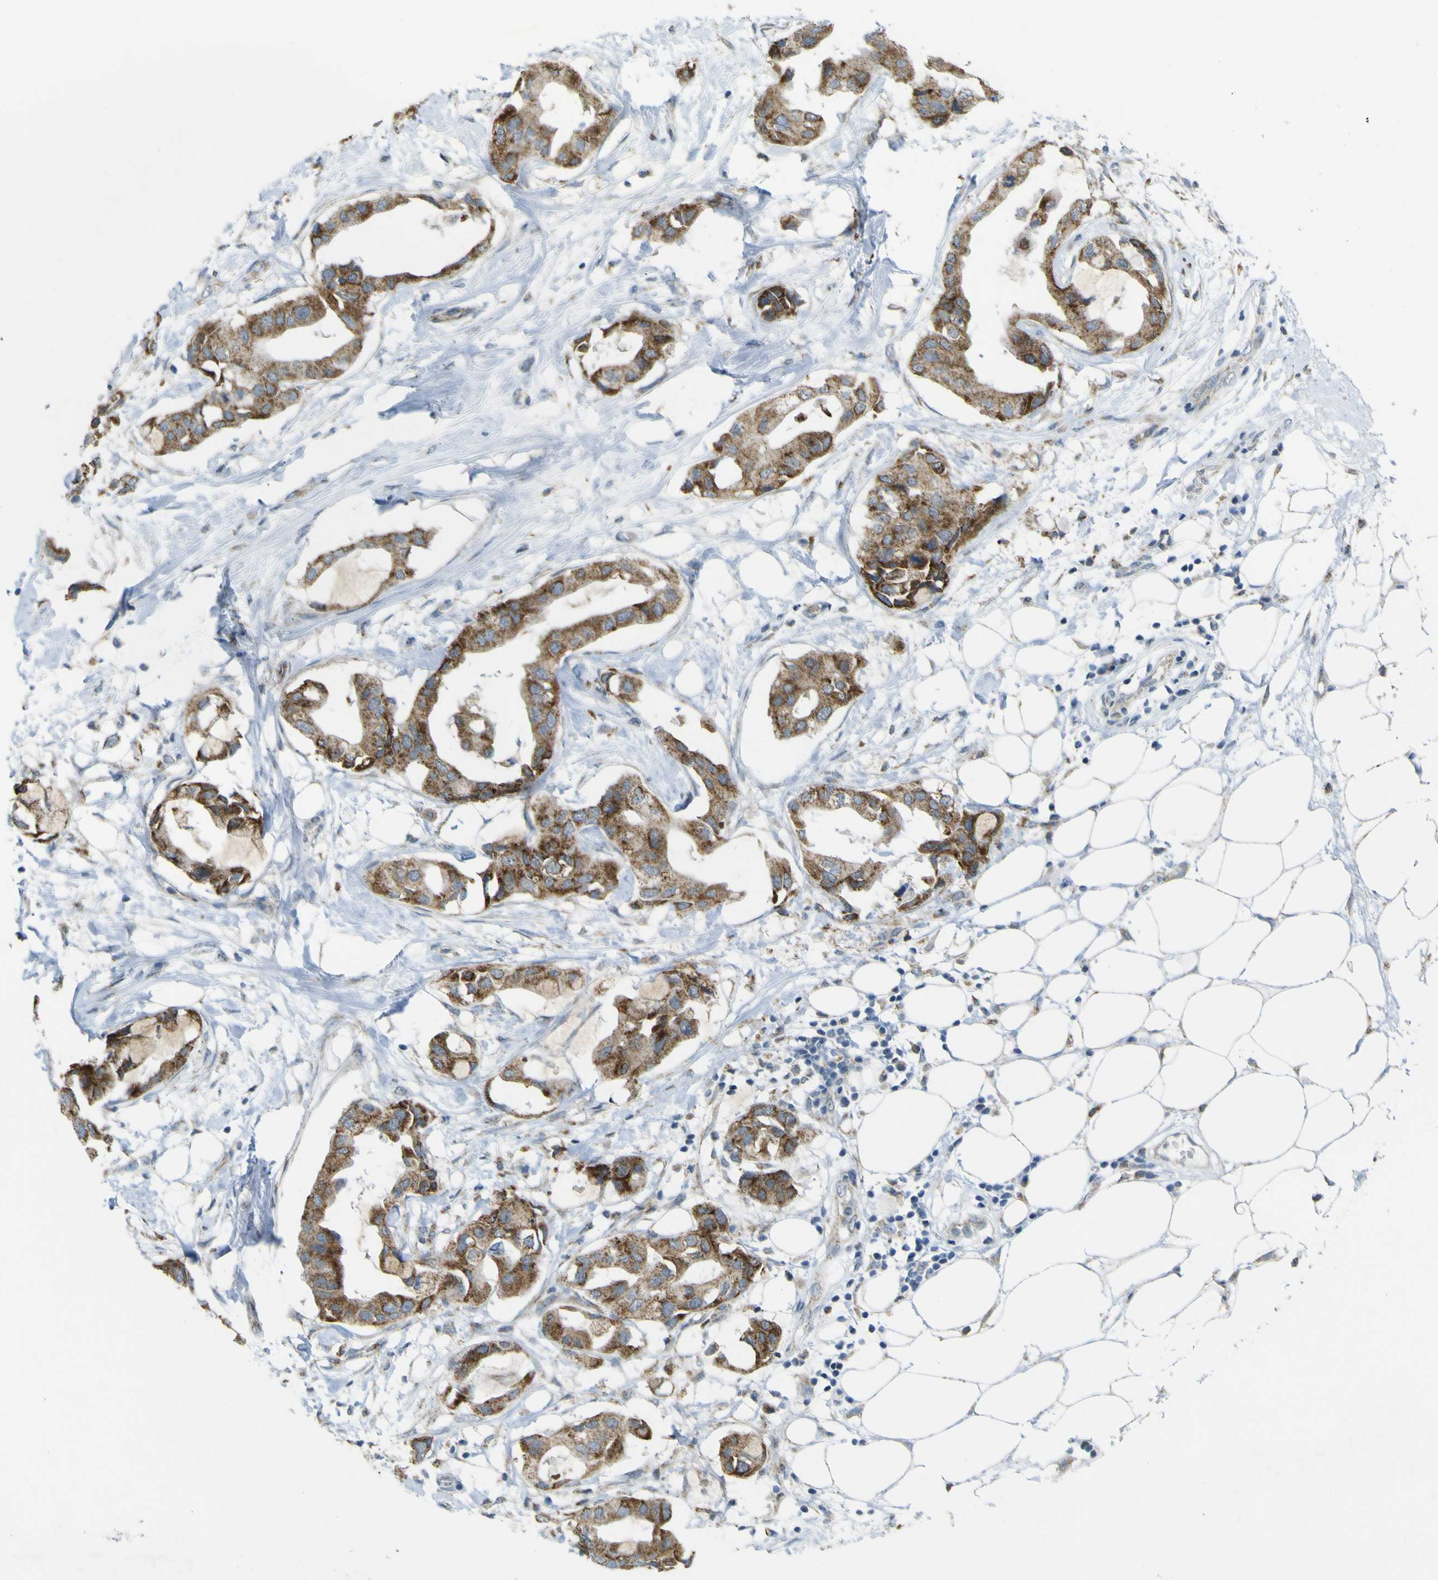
{"staining": {"intensity": "moderate", "quantity": ">75%", "location": "cytoplasmic/membranous"}, "tissue": "breast cancer", "cell_type": "Tumor cells", "image_type": "cancer", "snomed": [{"axis": "morphology", "description": "Duct carcinoma"}, {"axis": "topography", "description": "Breast"}], "caption": "This is a micrograph of IHC staining of breast invasive ductal carcinoma, which shows moderate staining in the cytoplasmic/membranous of tumor cells.", "gene": "ACBD5", "patient": {"sex": "female", "age": 40}}